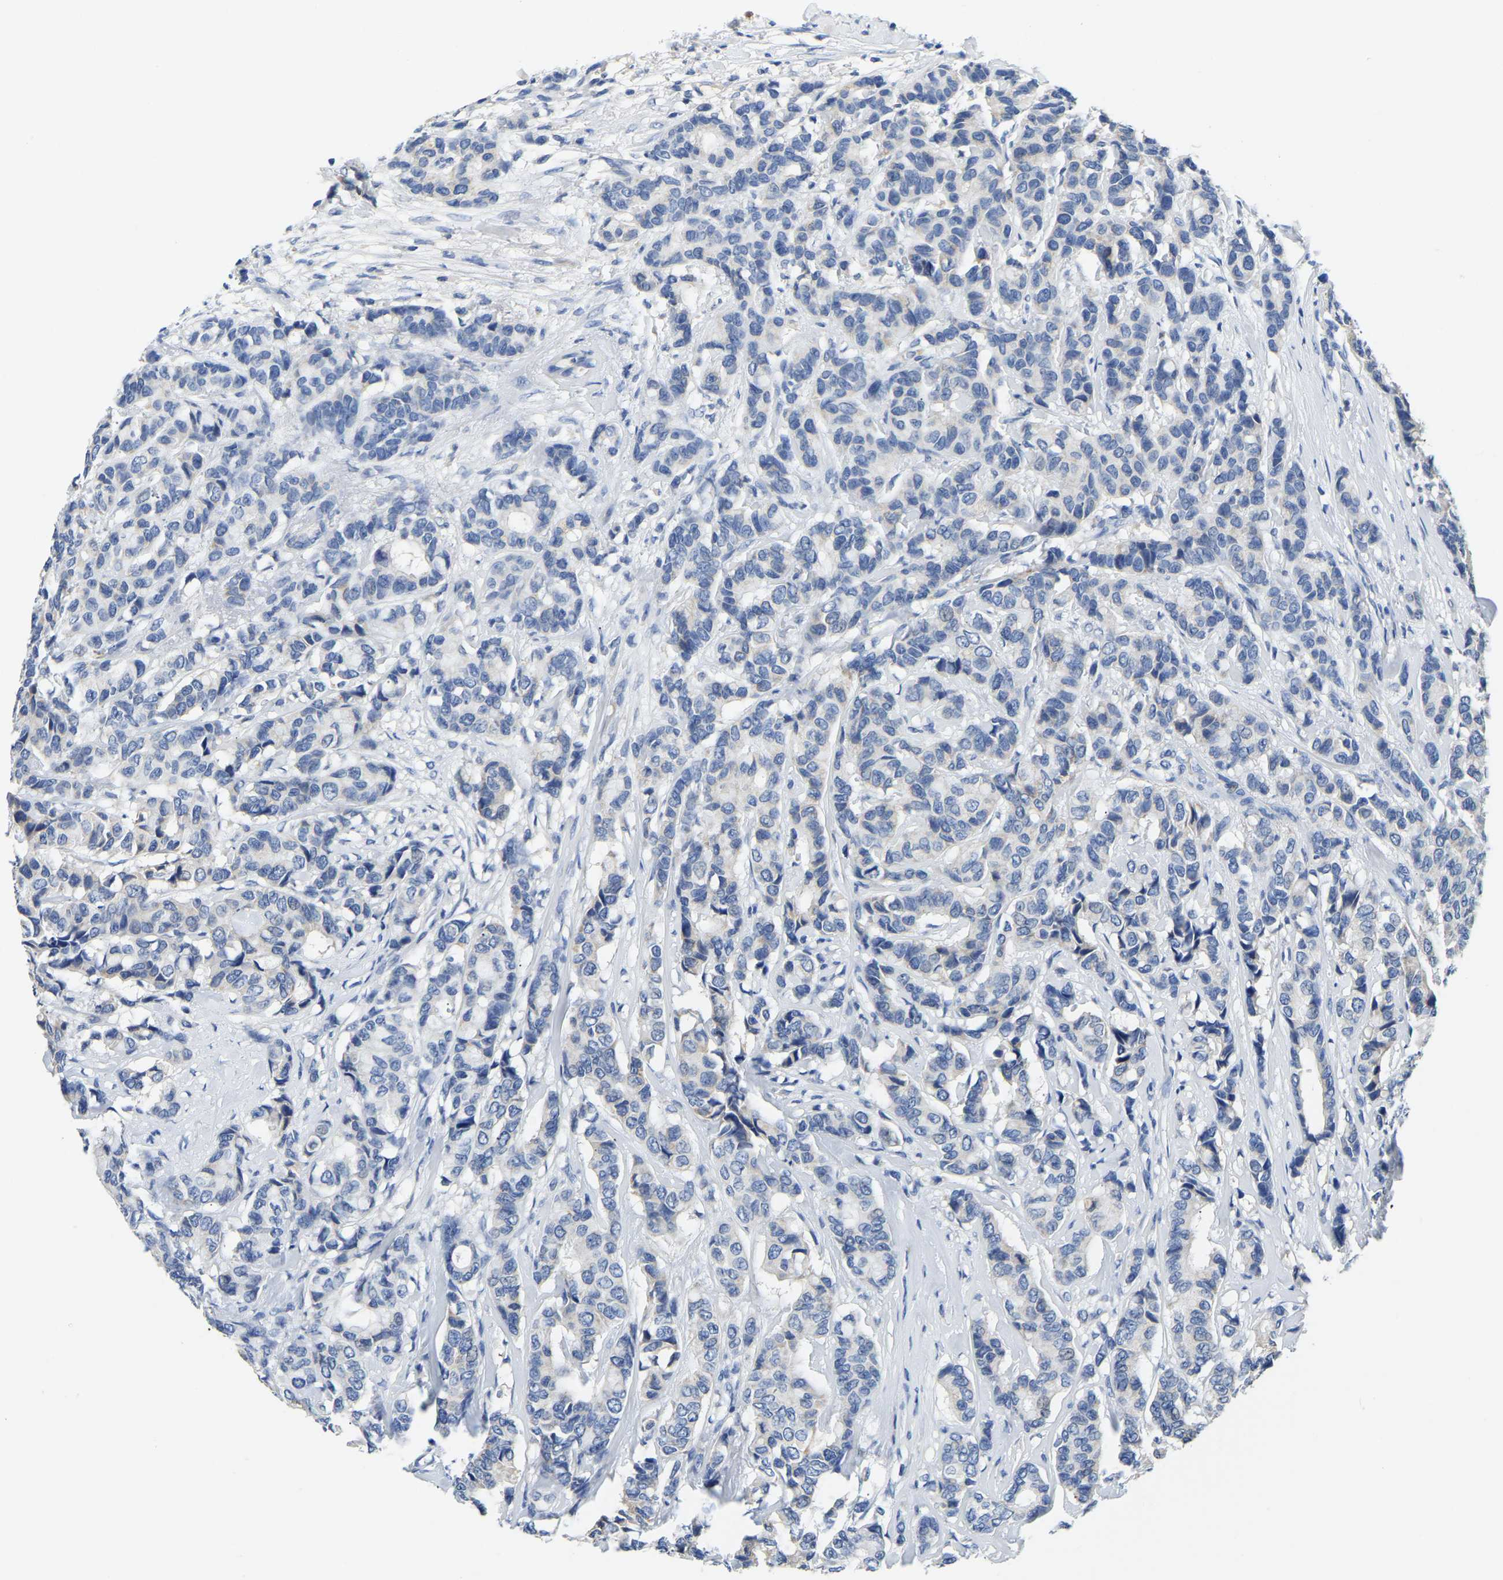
{"staining": {"intensity": "negative", "quantity": "none", "location": "none"}, "tissue": "breast cancer", "cell_type": "Tumor cells", "image_type": "cancer", "snomed": [{"axis": "morphology", "description": "Duct carcinoma"}, {"axis": "topography", "description": "Breast"}], "caption": "A histopathology image of human breast invasive ductal carcinoma is negative for staining in tumor cells.", "gene": "PCK2", "patient": {"sex": "female", "age": 87}}